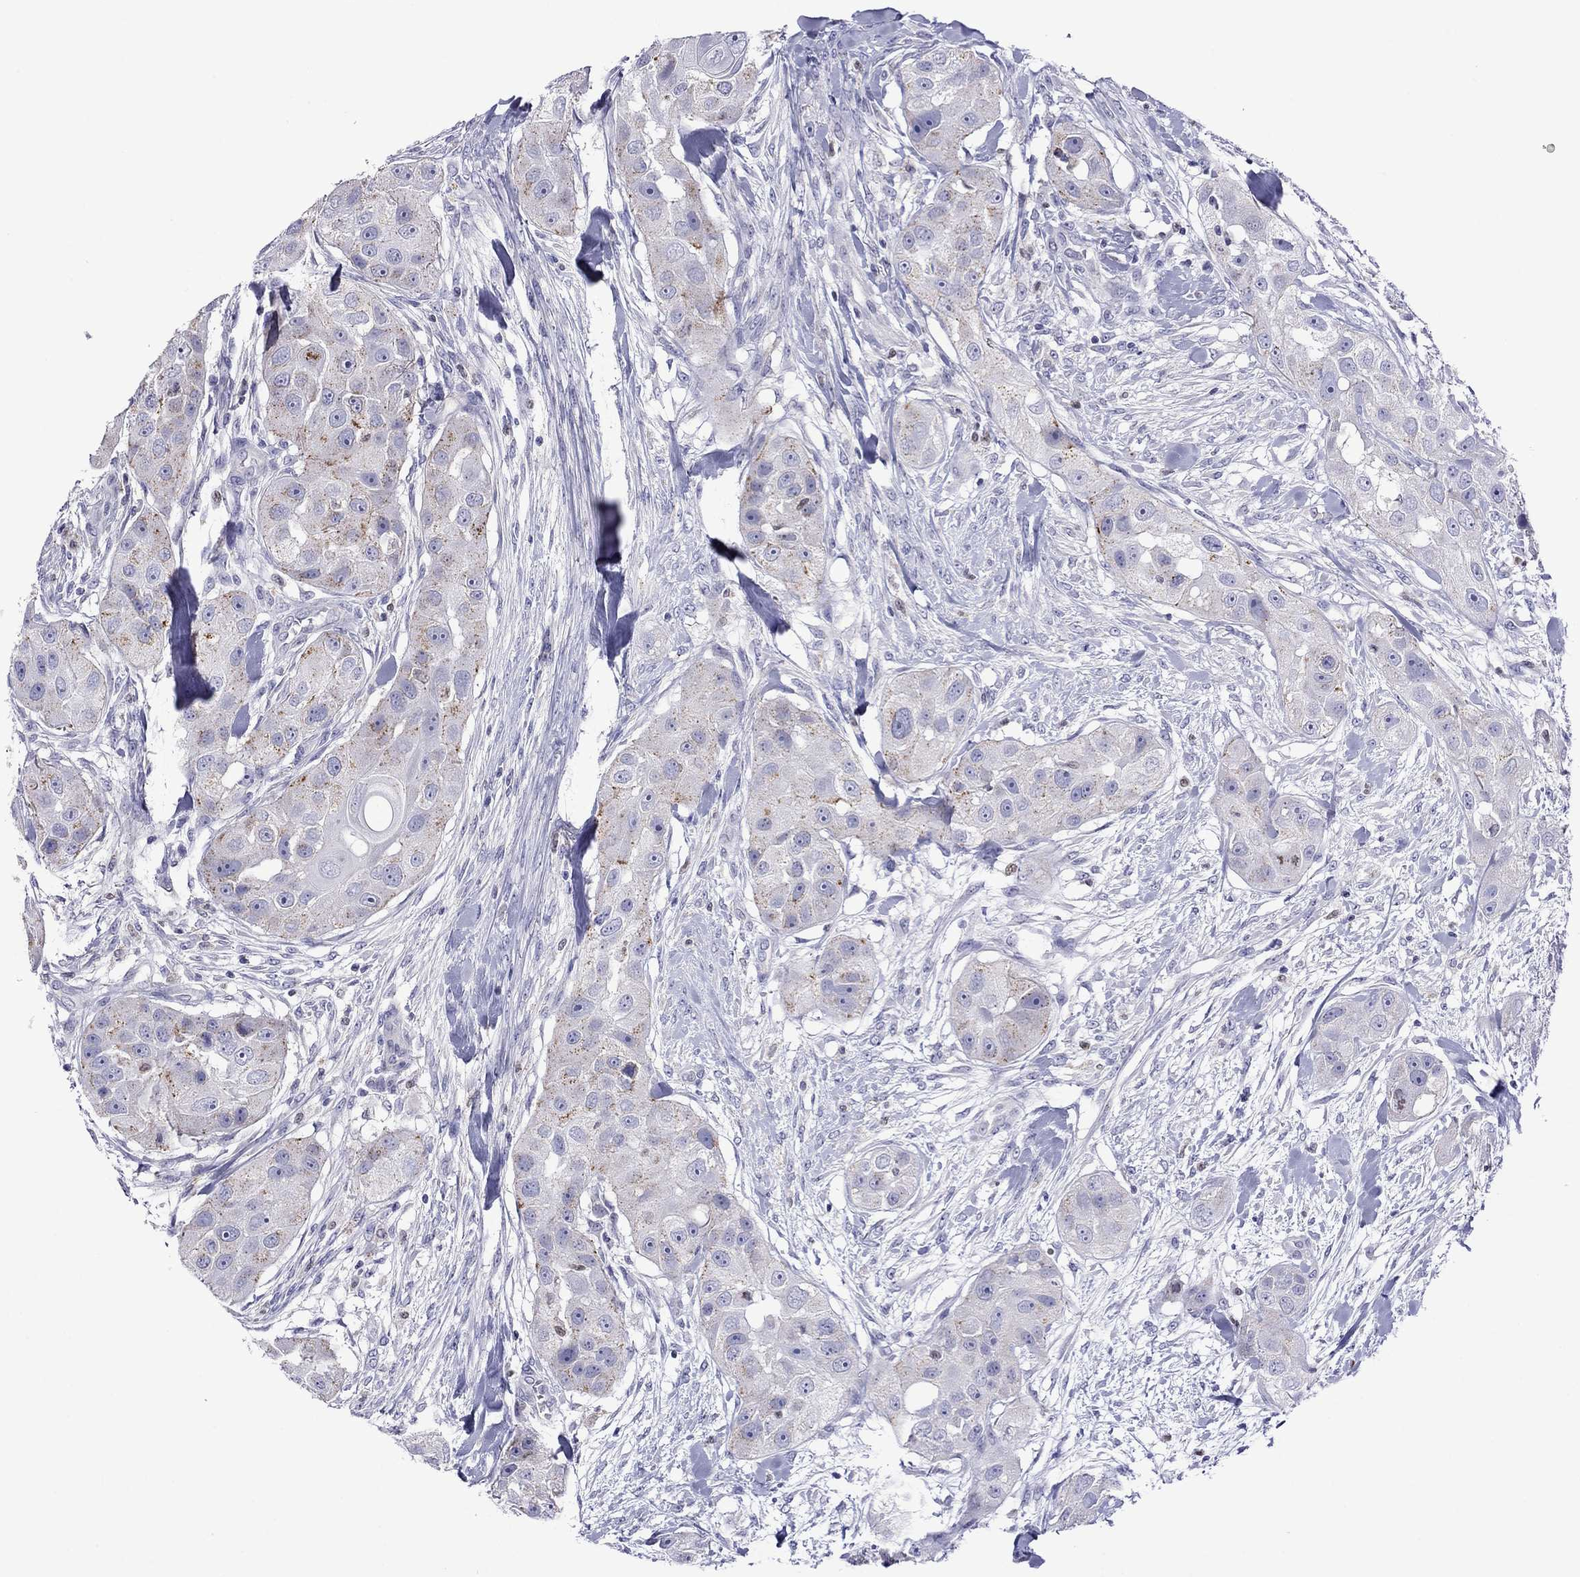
{"staining": {"intensity": "moderate", "quantity": "<25%", "location": "cytoplasmic/membranous"}, "tissue": "head and neck cancer", "cell_type": "Tumor cells", "image_type": "cancer", "snomed": [{"axis": "morphology", "description": "Squamous cell carcinoma, NOS"}, {"axis": "topography", "description": "Head-Neck"}], "caption": "Head and neck cancer (squamous cell carcinoma) stained for a protein (brown) demonstrates moderate cytoplasmic/membranous positive expression in about <25% of tumor cells.", "gene": "MPZ", "patient": {"sex": "male", "age": 51}}